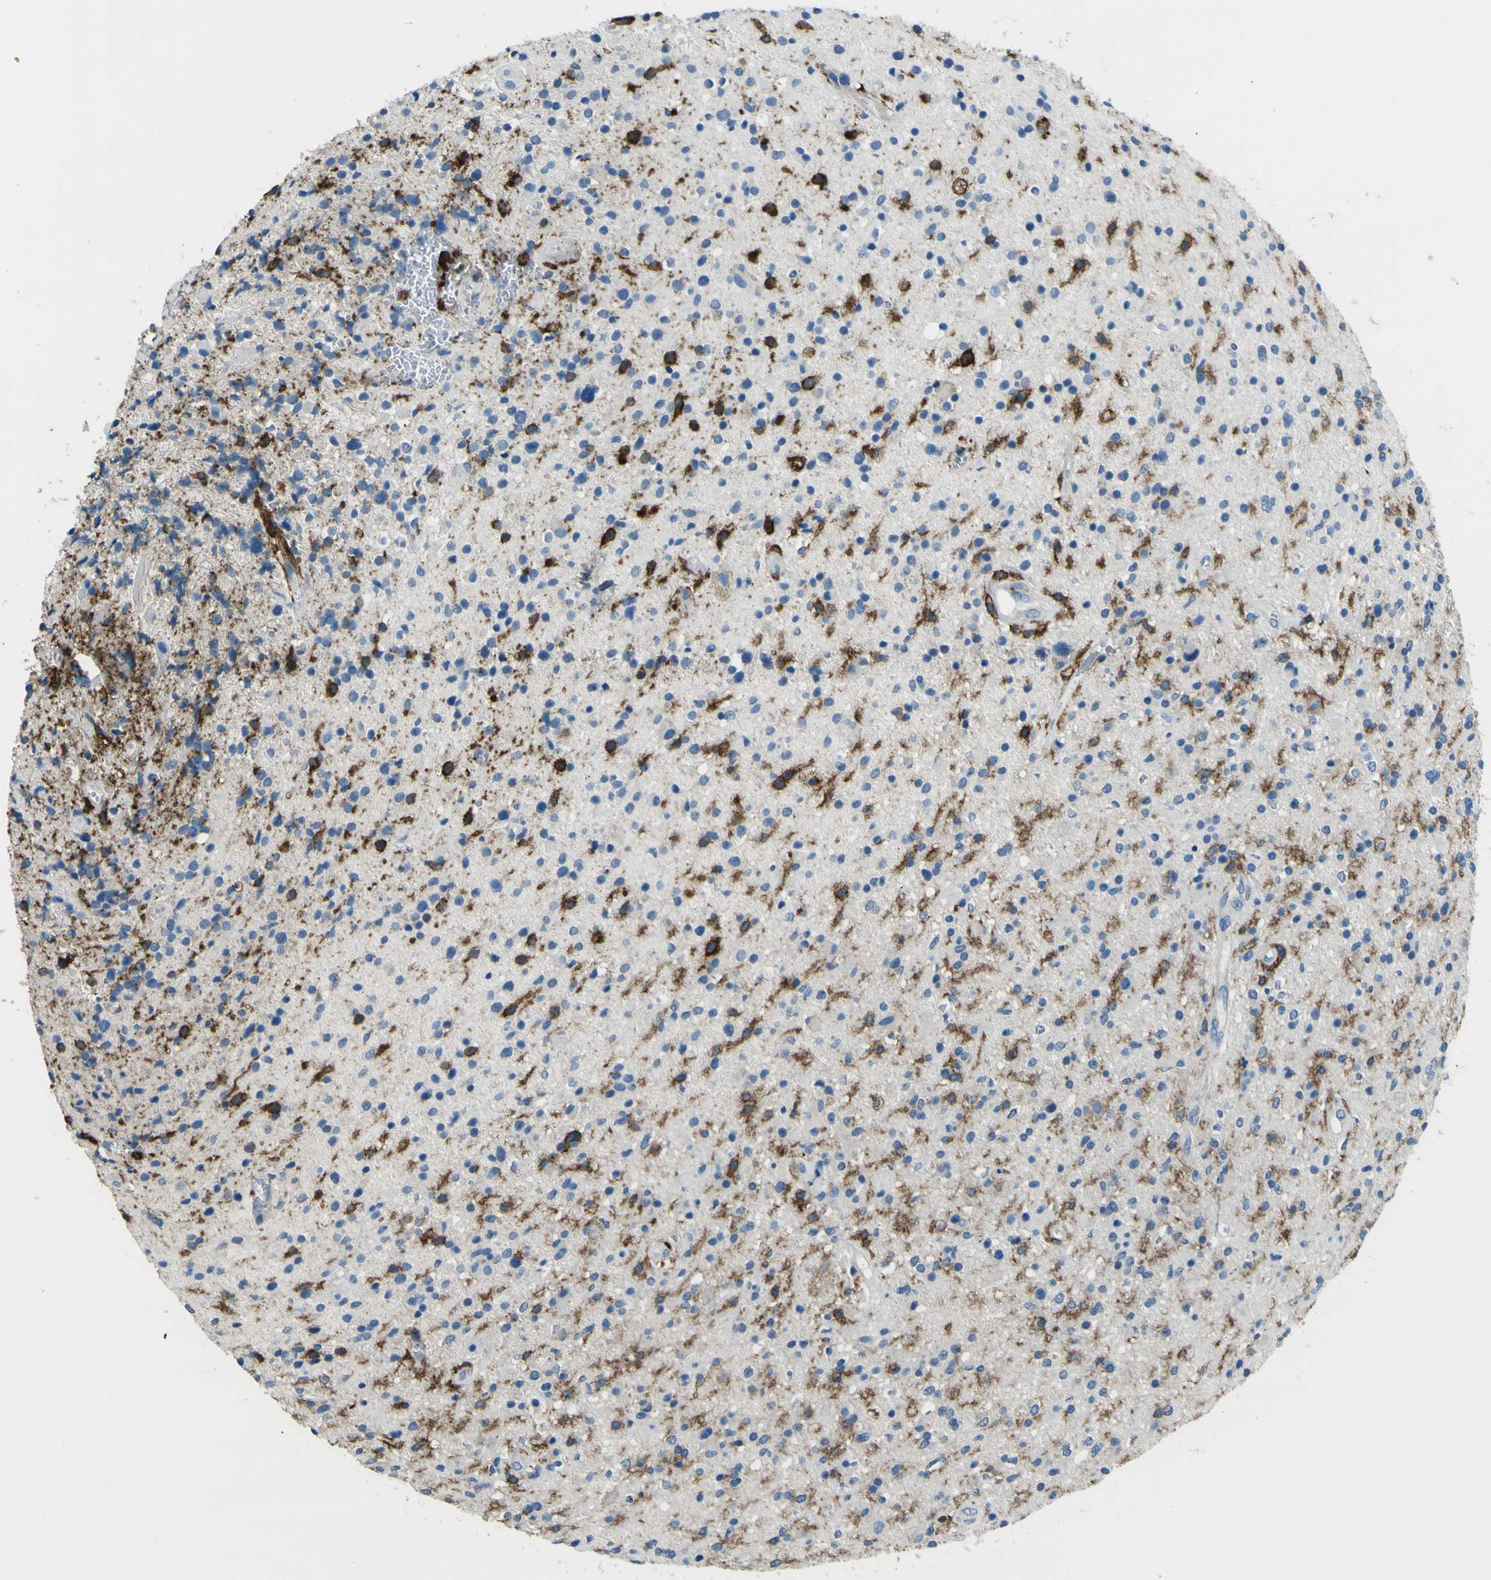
{"staining": {"intensity": "moderate", "quantity": "25%-75%", "location": "cytoplasmic/membranous"}, "tissue": "glioma", "cell_type": "Tumor cells", "image_type": "cancer", "snomed": [{"axis": "morphology", "description": "Glioma, malignant, High grade"}, {"axis": "topography", "description": "Brain"}], "caption": "Immunohistochemistry histopathology image of human malignant high-grade glioma stained for a protein (brown), which exhibits medium levels of moderate cytoplasmic/membranous staining in about 25%-75% of tumor cells.", "gene": "LAIR1", "patient": {"sex": "male", "age": 33}}